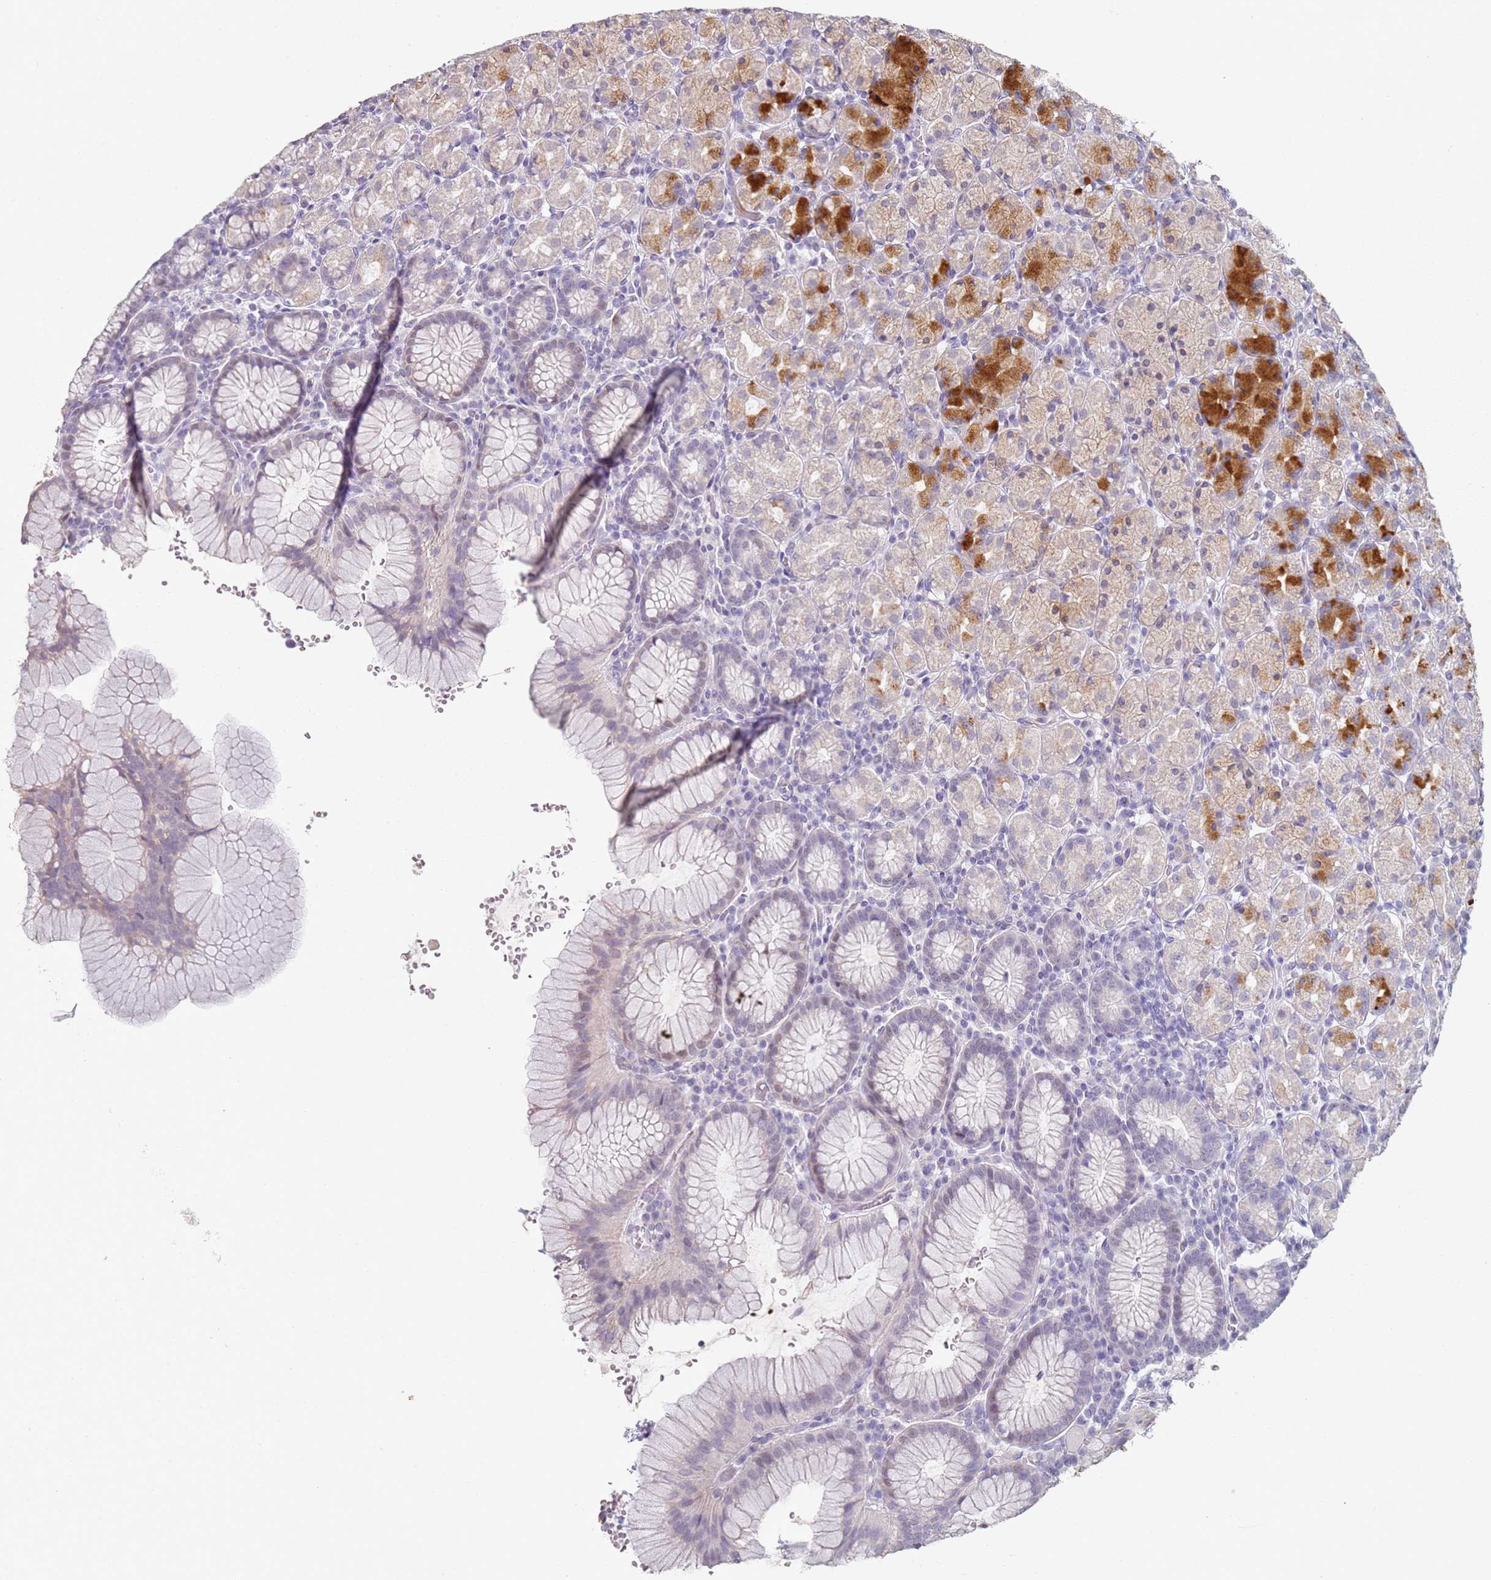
{"staining": {"intensity": "strong", "quantity": "<25%", "location": "cytoplasmic/membranous"}, "tissue": "stomach", "cell_type": "Glandular cells", "image_type": "normal", "snomed": [{"axis": "morphology", "description": "Normal tissue, NOS"}, {"axis": "topography", "description": "Stomach, upper"}, {"axis": "topography", "description": "Stomach"}], "caption": "A brown stain highlights strong cytoplasmic/membranous staining of a protein in glandular cells of unremarkable stomach.", "gene": "DNAH11", "patient": {"sex": "male", "age": 62}}